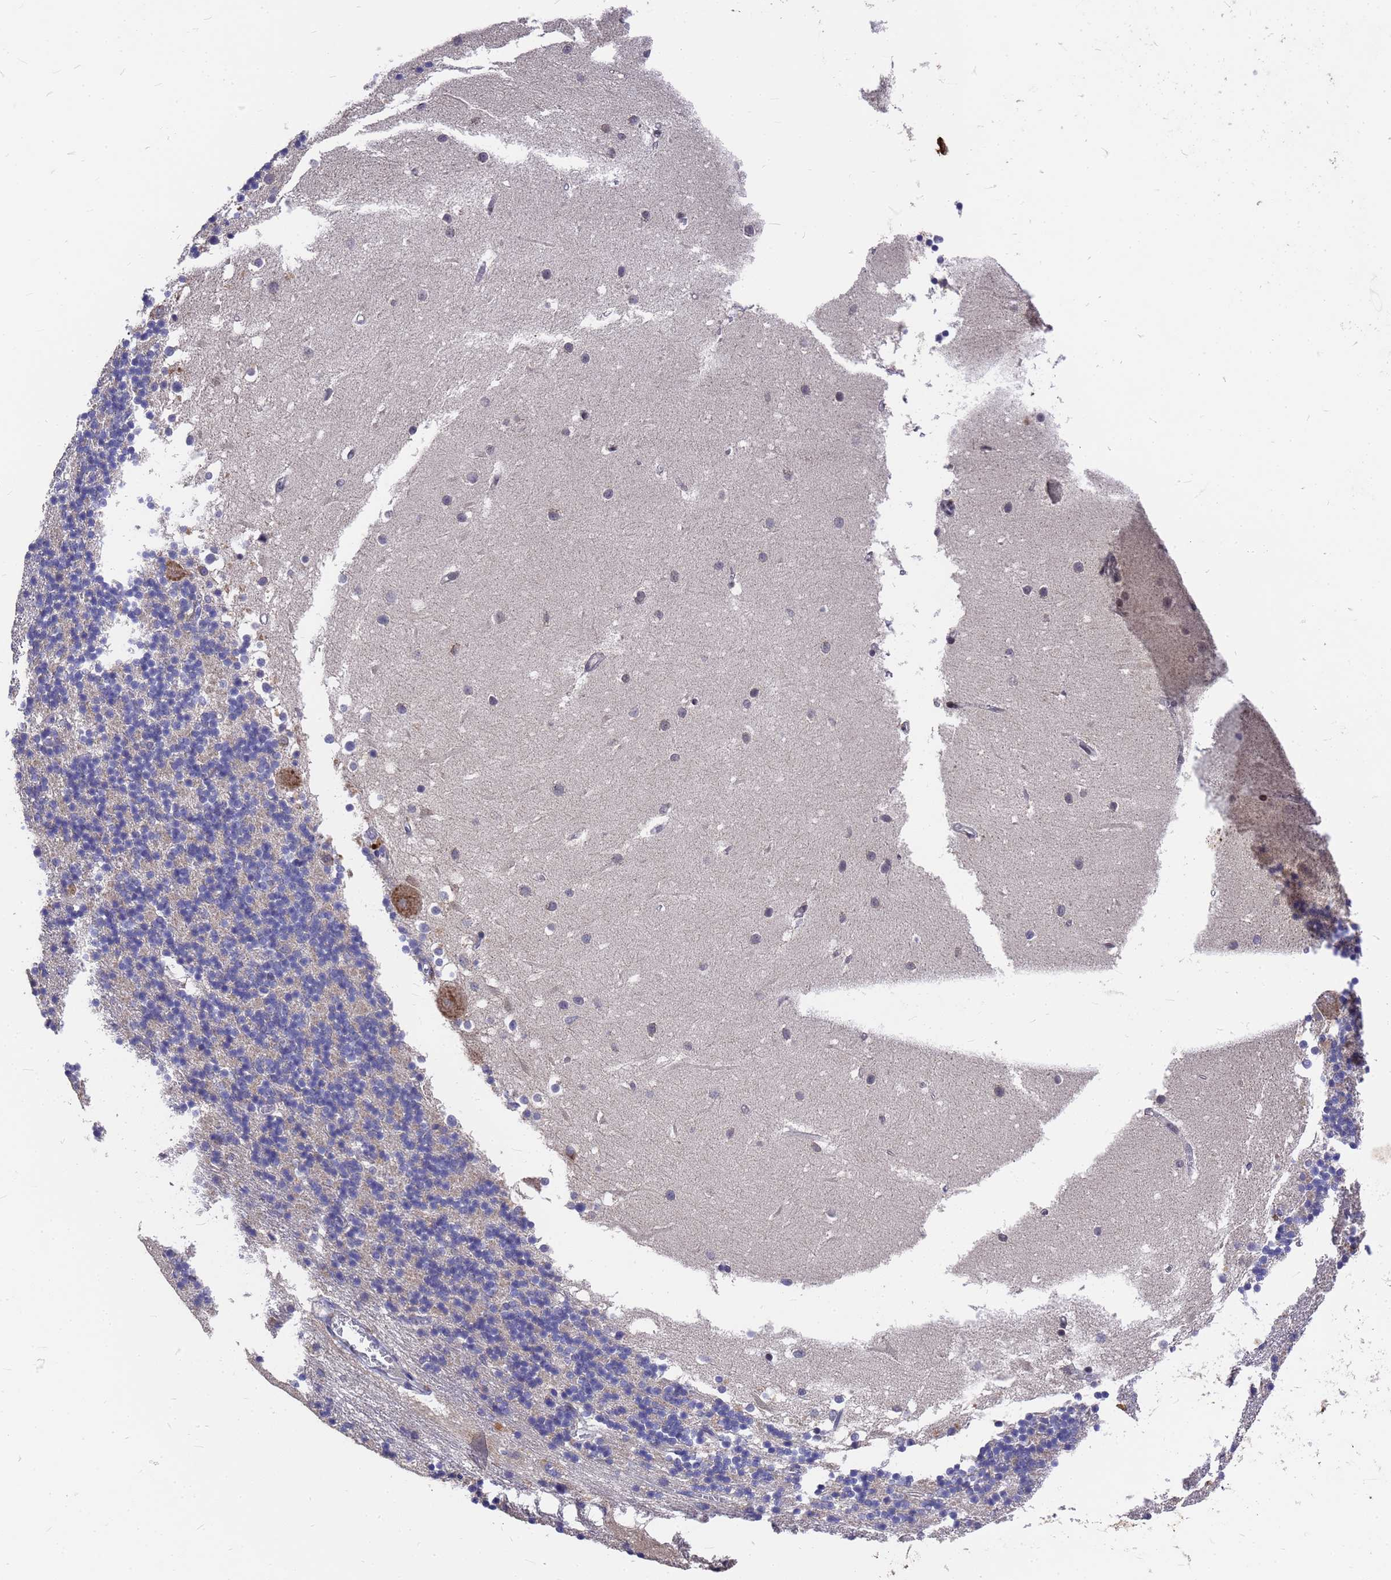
{"staining": {"intensity": "negative", "quantity": "none", "location": "none"}, "tissue": "cerebellum", "cell_type": "Cells in granular layer", "image_type": "normal", "snomed": [{"axis": "morphology", "description": "Normal tissue, NOS"}, {"axis": "topography", "description": "Cerebellum"}], "caption": "Cerebellum stained for a protein using immunohistochemistry reveals no staining cells in granular layer.", "gene": "ZNF717", "patient": {"sex": "male", "age": 54}}